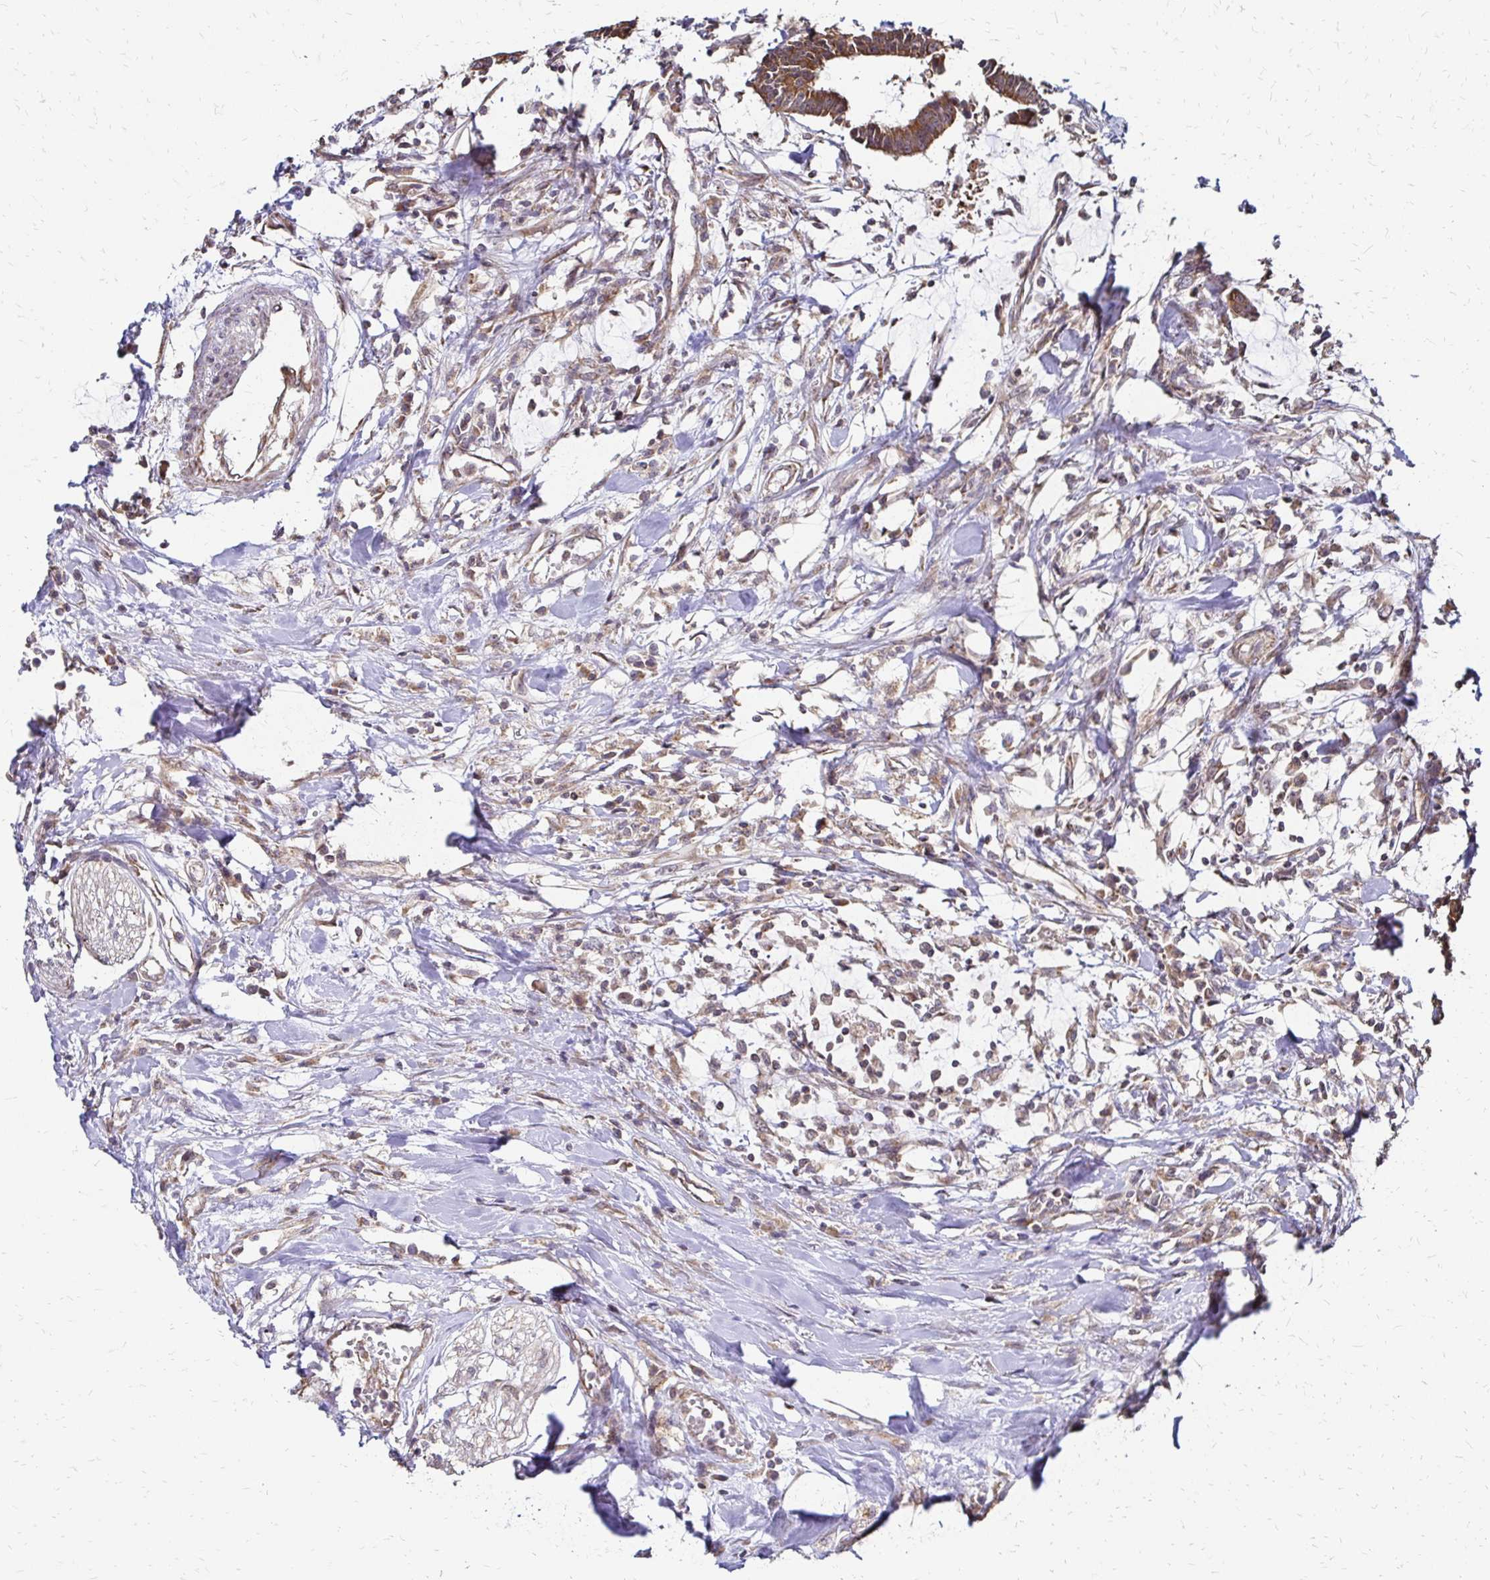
{"staining": {"intensity": "moderate", "quantity": ">75%", "location": "cytoplasmic/membranous"}, "tissue": "colorectal cancer", "cell_type": "Tumor cells", "image_type": "cancer", "snomed": [{"axis": "morphology", "description": "Adenocarcinoma, NOS"}, {"axis": "topography", "description": "Colon"}], "caption": "Colorectal cancer (adenocarcinoma) stained with a brown dye shows moderate cytoplasmic/membranous positive staining in approximately >75% of tumor cells.", "gene": "ZW10", "patient": {"sex": "female", "age": 78}}